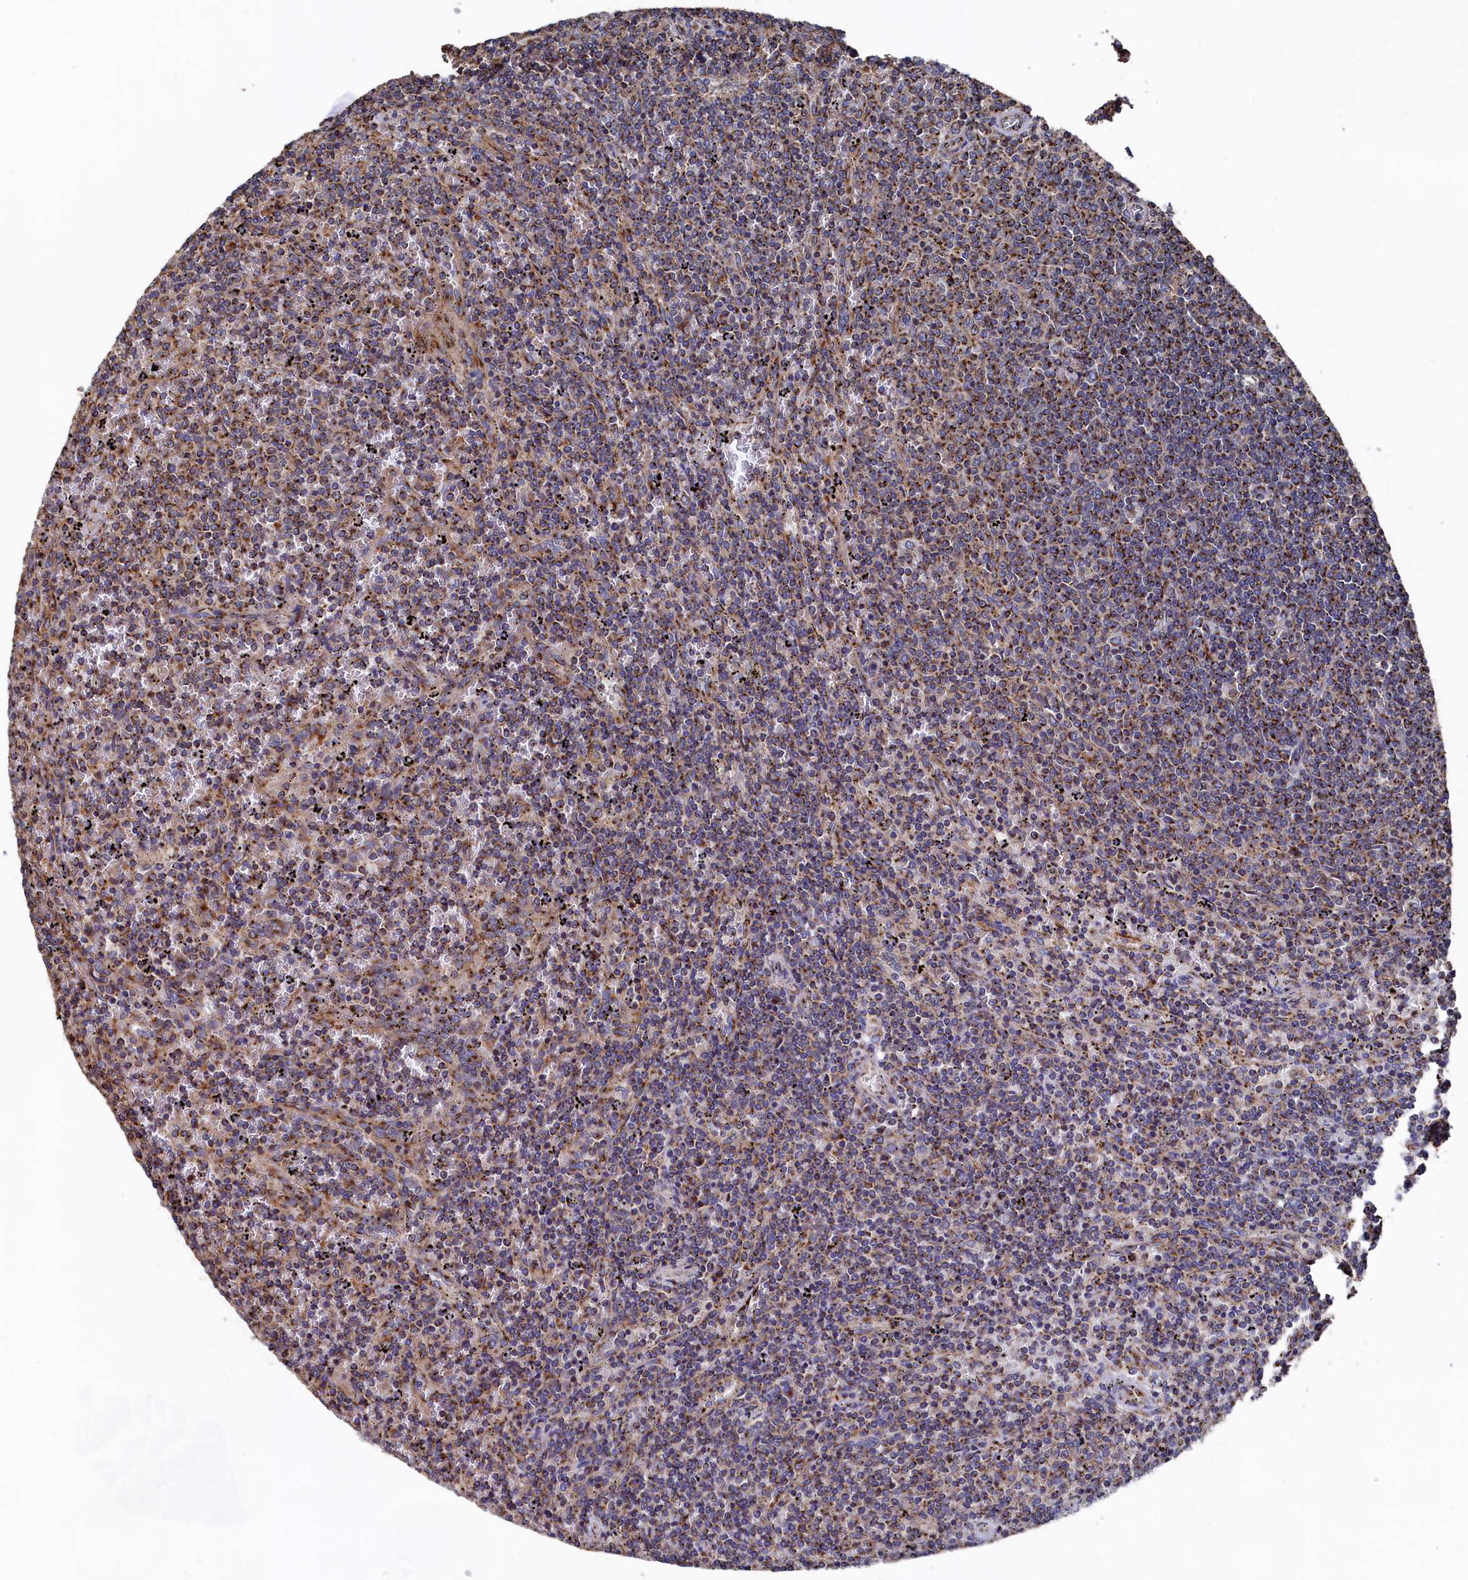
{"staining": {"intensity": "moderate", "quantity": ">75%", "location": "cytoplasmic/membranous"}, "tissue": "lymphoma", "cell_type": "Tumor cells", "image_type": "cancer", "snomed": [{"axis": "morphology", "description": "Malignant lymphoma, non-Hodgkin's type, Low grade"}, {"axis": "topography", "description": "Spleen"}], "caption": "This is an image of immunohistochemistry (IHC) staining of low-grade malignant lymphoma, non-Hodgkin's type, which shows moderate expression in the cytoplasmic/membranous of tumor cells.", "gene": "PRRC1", "patient": {"sex": "female", "age": 50}}